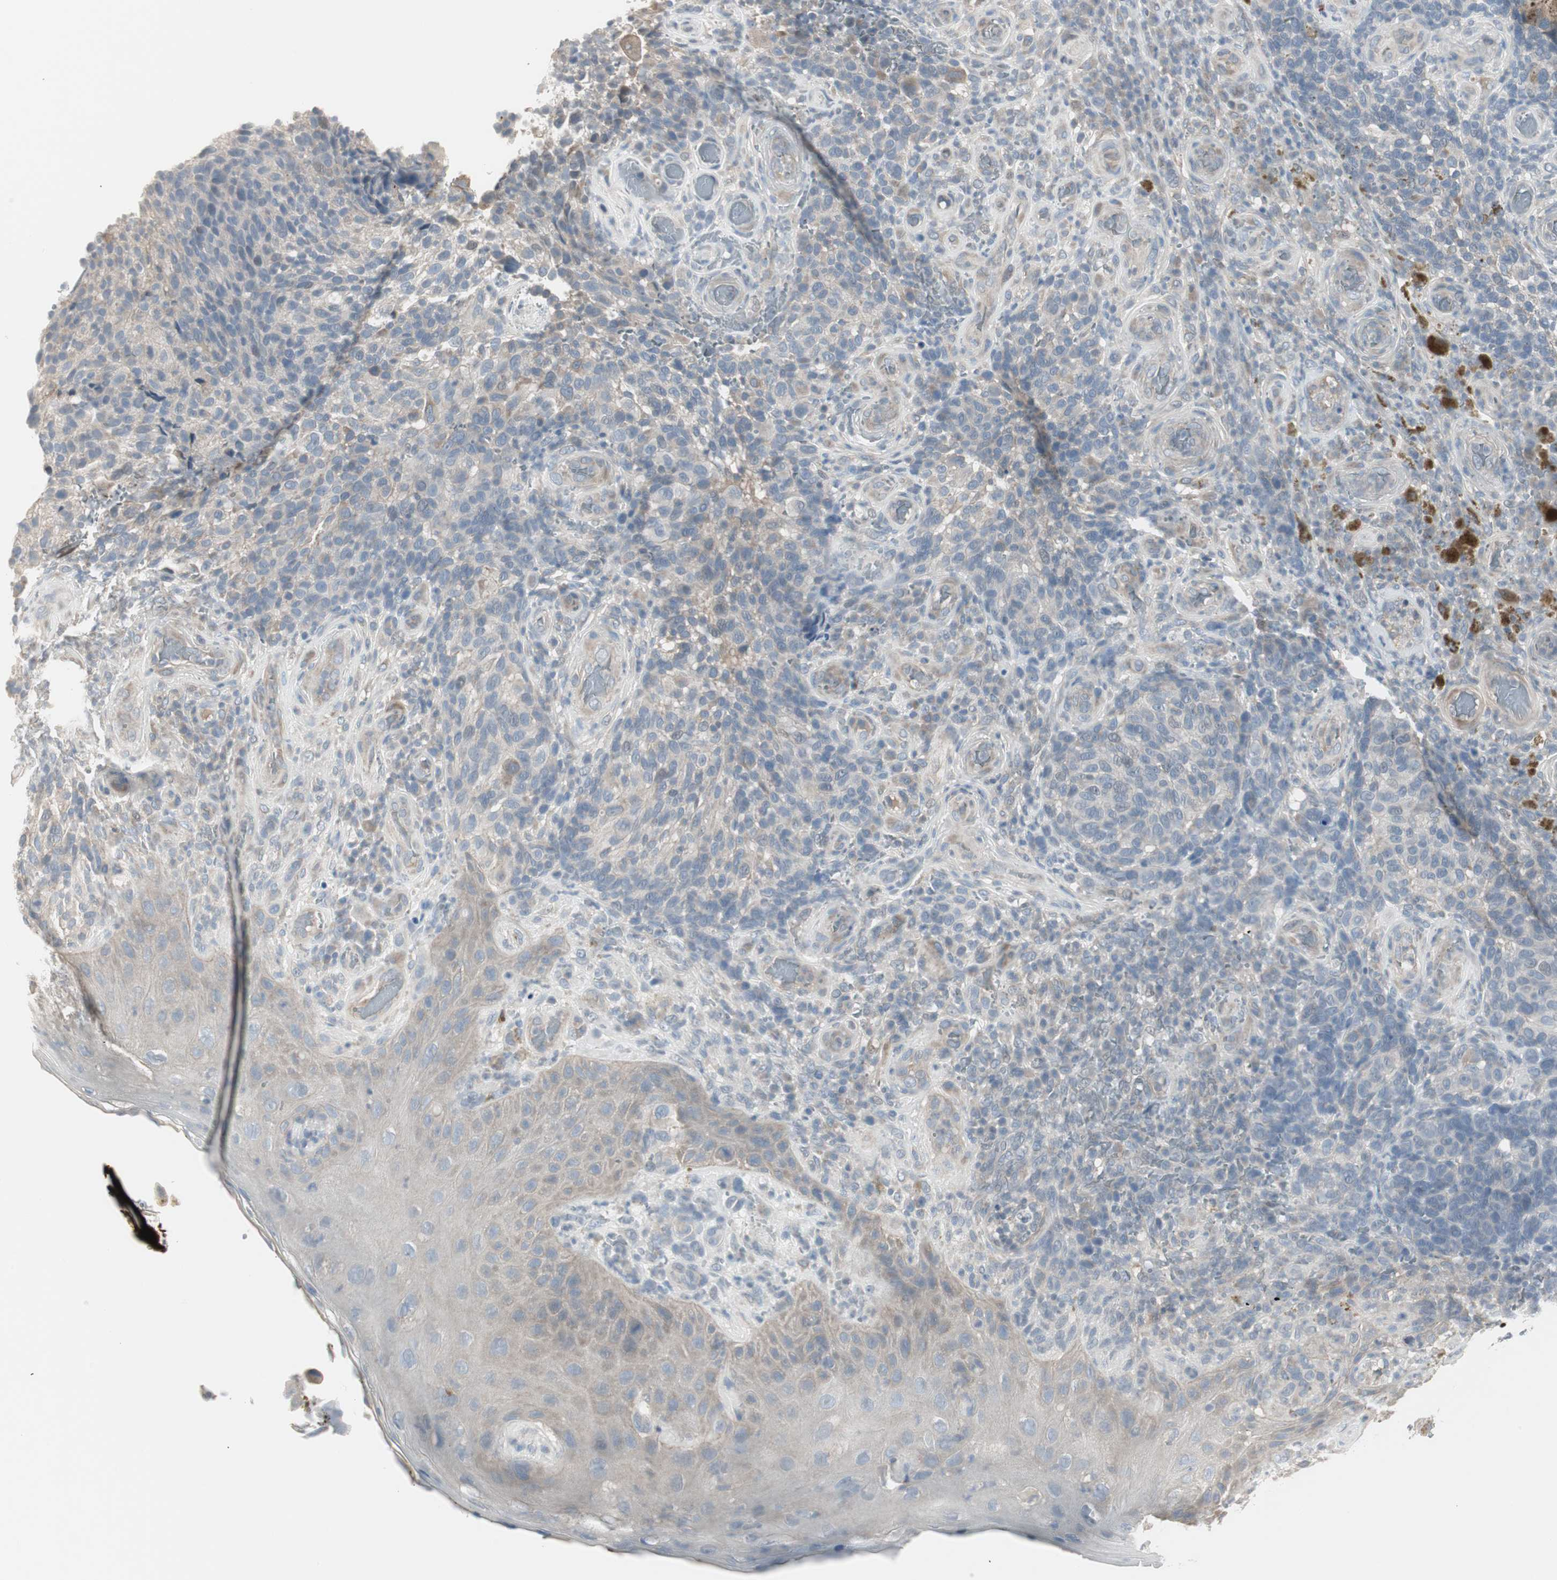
{"staining": {"intensity": "negative", "quantity": "none", "location": "none"}, "tissue": "melanoma", "cell_type": "Tumor cells", "image_type": "cancer", "snomed": [{"axis": "morphology", "description": "Malignant melanoma, NOS"}, {"axis": "topography", "description": "Skin"}], "caption": "Tumor cells show no significant expression in malignant melanoma. Nuclei are stained in blue.", "gene": "DMPK", "patient": {"sex": "female", "age": 73}}